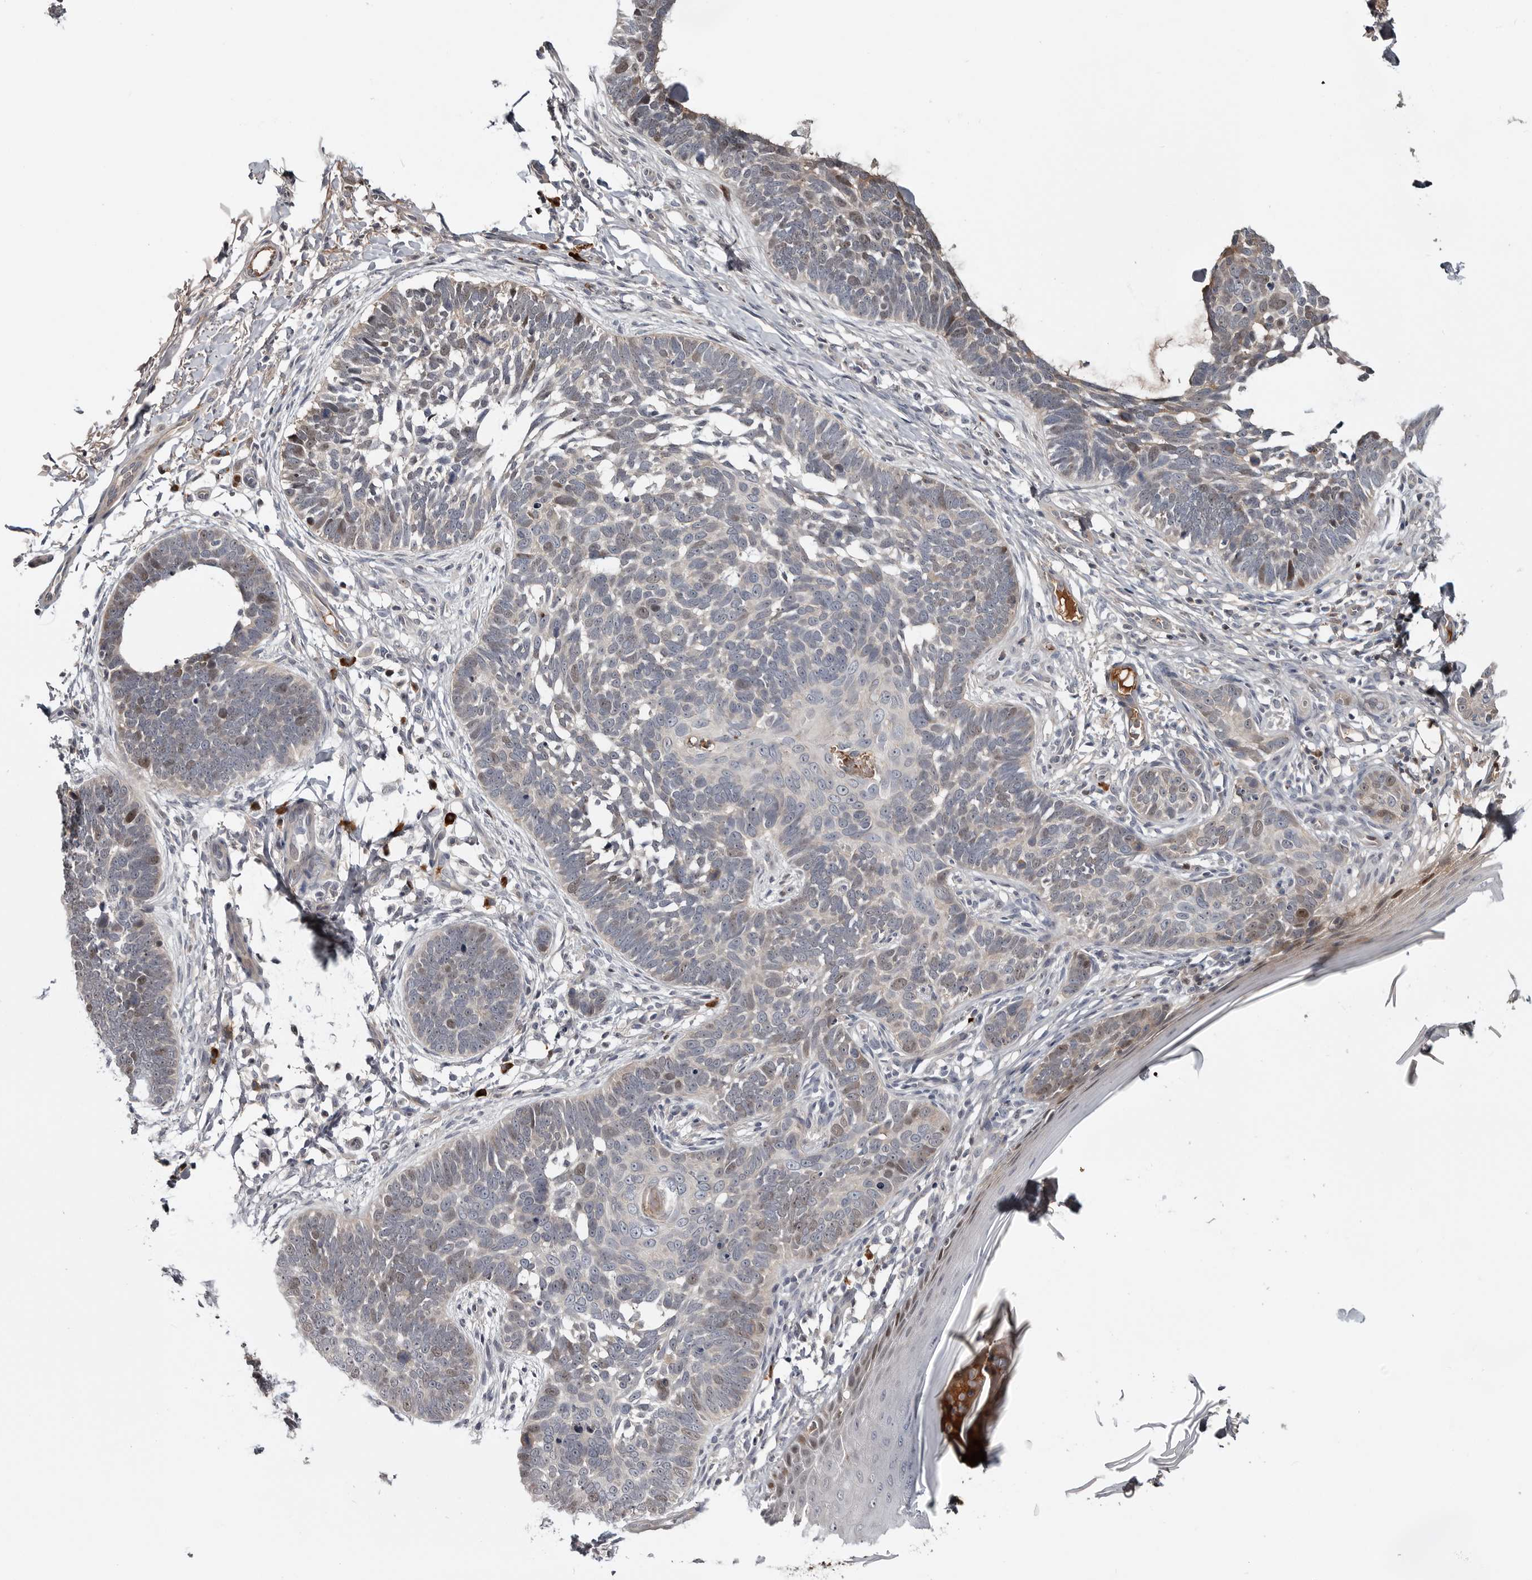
{"staining": {"intensity": "weak", "quantity": "<25%", "location": "nuclear"}, "tissue": "skin cancer", "cell_type": "Tumor cells", "image_type": "cancer", "snomed": [{"axis": "morphology", "description": "Normal tissue, NOS"}, {"axis": "morphology", "description": "Basal cell carcinoma"}, {"axis": "topography", "description": "Skin"}], "caption": "High power microscopy image of an immunohistochemistry (IHC) histopathology image of skin cancer (basal cell carcinoma), revealing no significant positivity in tumor cells. Brightfield microscopy of IHC stained with DAB (brown) and hematoxylin (blue), captured at high magnification.", "gene": "ZNF277", "patient": {"sex": "male", "age": 77}}